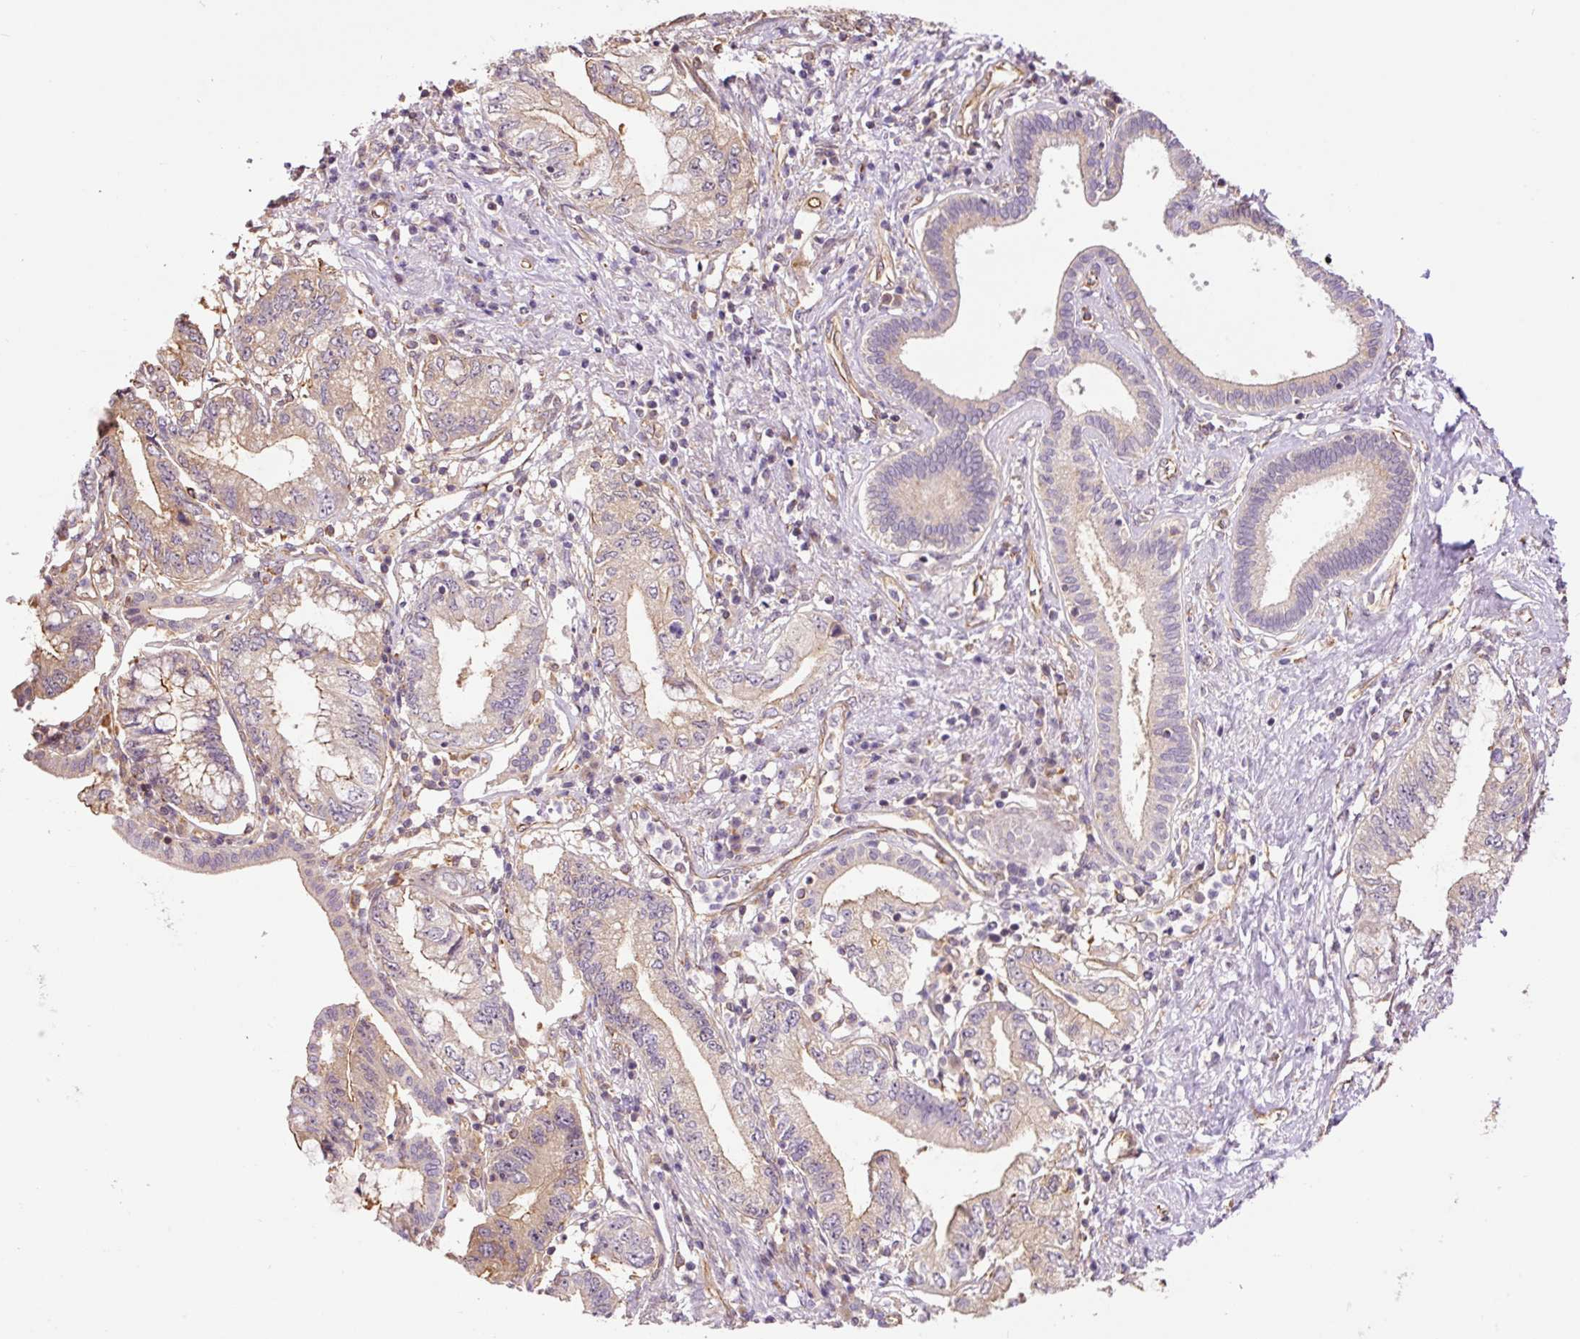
{"staining": {"intensity": "weak", "quantity": "<25%", "location": "cytoplasmic/membranous"}, "tissue": "pancreatic cancer", "cell_type": "Tumor cells", "image_type": "cancer", "snomed": [{"axis": "morphology", "description": "Adenocarcinoma, NOS"}, {"axis": "topography", "description": "Pancreas"}], "caption": "The micrograph reveals no staining of tumor cells in pancreatic cancer.", "gene": "PCK2", "patient": {"sex": "female", "age": 73}}